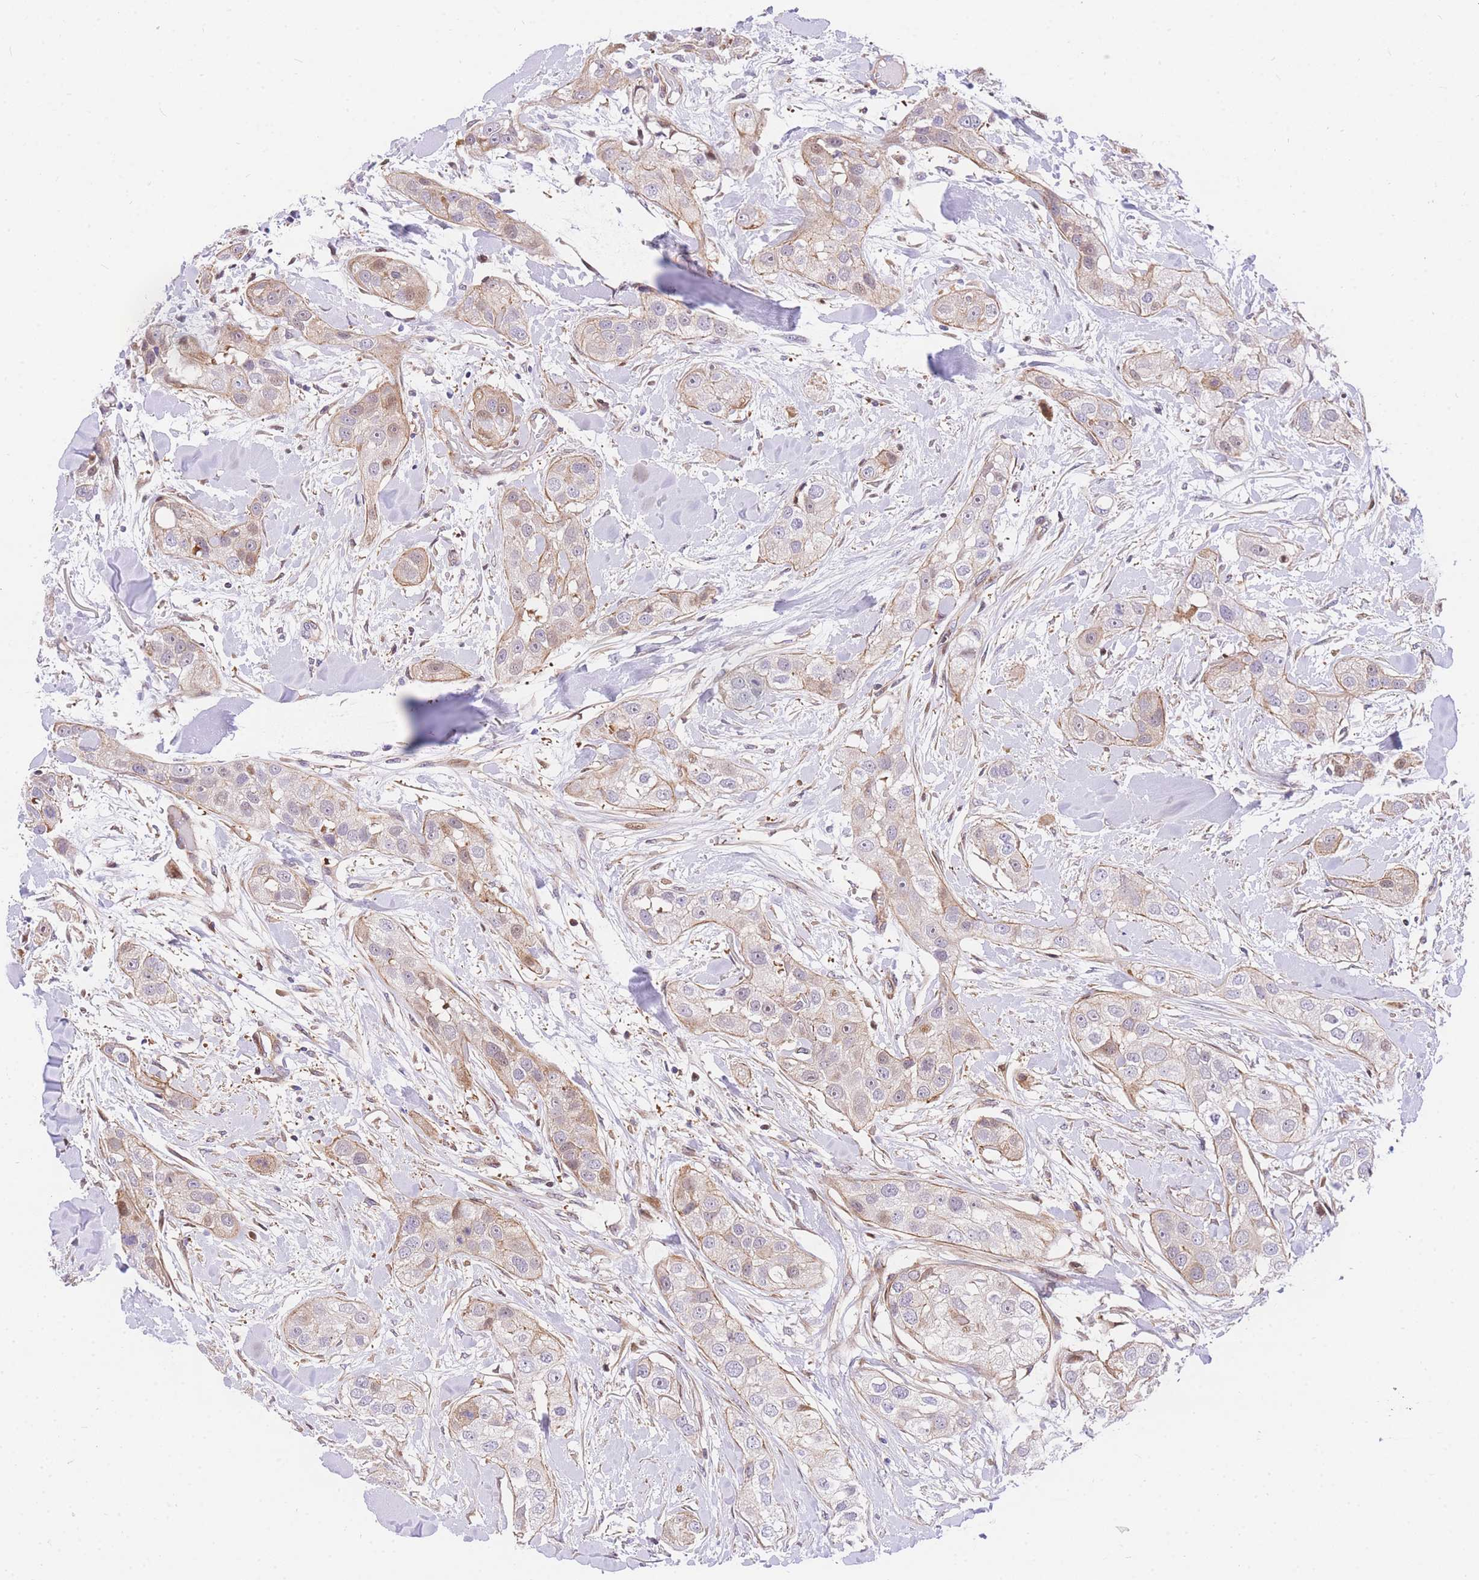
{"staining": {"intensity": "weak", "quantity": "25%-75%", "location": "cytoplasmic/membranous,nuclear"}, "tissue": "head and neck cancer", "cell_type": "Tumor cells", "image_type": "cancer", "snomed": [{"axis": "morphology", "description": "Normal tissue, NOS"}, {"axis": "morphology", "description": "Squamous cell carcinoma, NOS"}, {"axis": "topography", "description": "Skeletal muscle"}, {"axis": "topography", "description": "Head-Neck"}], "caption": "A brown stain labels weak cytoplasmic/membranous and nuclear staining of a protein in human squamous cell carcinoma (head and neck) tumor cells. Using DAB (3,3'-diaminobenzidine) (brown) and hematoxylin (blue) stains, captured at high magnification using brightfield microscopy.", "gene": "S100PBP", "patient": {"sex": "male", "age": 51}}